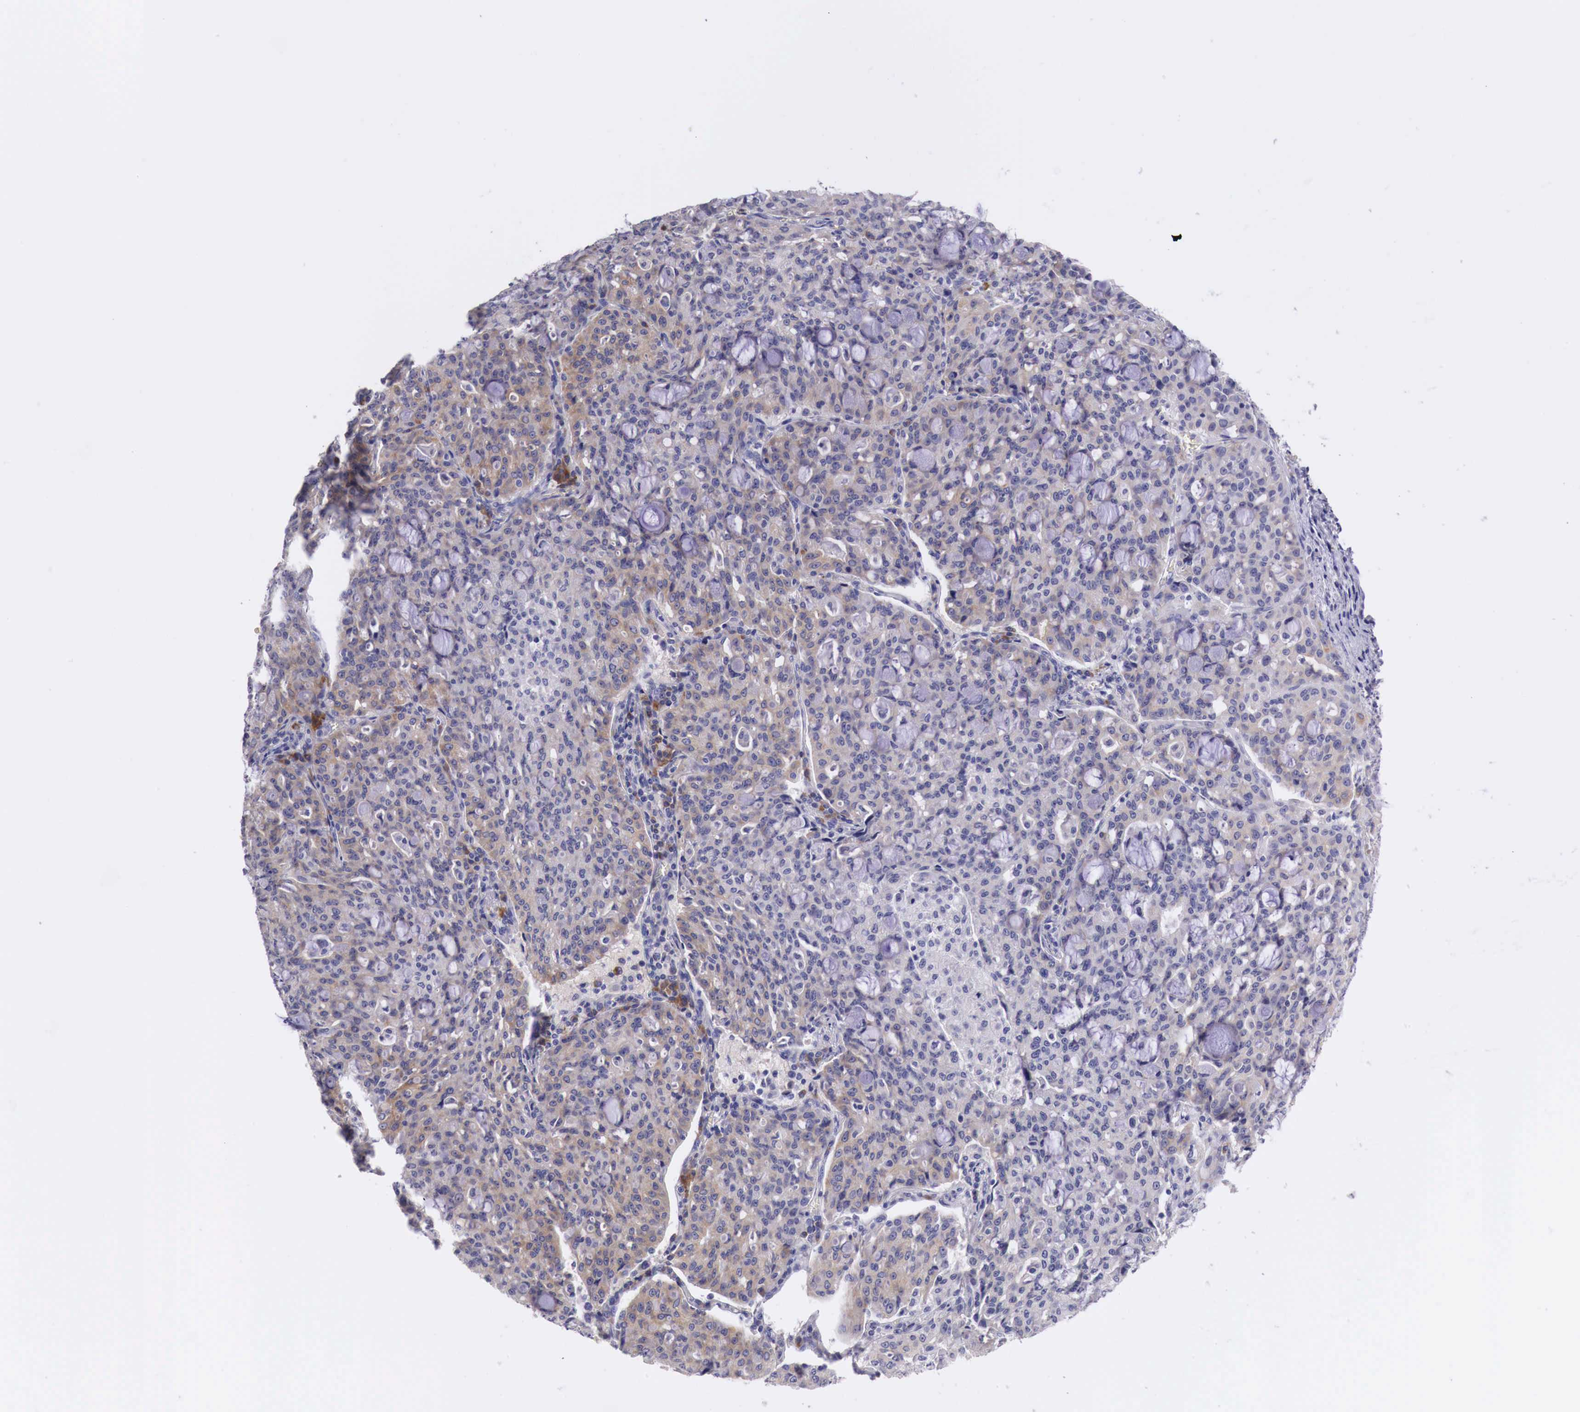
{"staining": {"intensity": "weak", "quantity": ">75%", "location": "cytoplasmic/membranous"}, "tissue": "lung cancer", "cell_type": "Tumor cells", "image_type": "cancer", "snomed": [{"axis": "morphology", "description": "Adenocarcinoma, NOS"}, {"axis": "topography", "description": "Lung"}], "caption": "Immunohistochemical staining of lung adenocarcinoma demonstrates low levels of weak cytoplasmic/membranous staining in about >75% of tumor cells. The protein of interest is shown in brown color, while the nuclei are stained blue.", "gene": "NREP", "patient": {"sex": "female", "age": 44}}